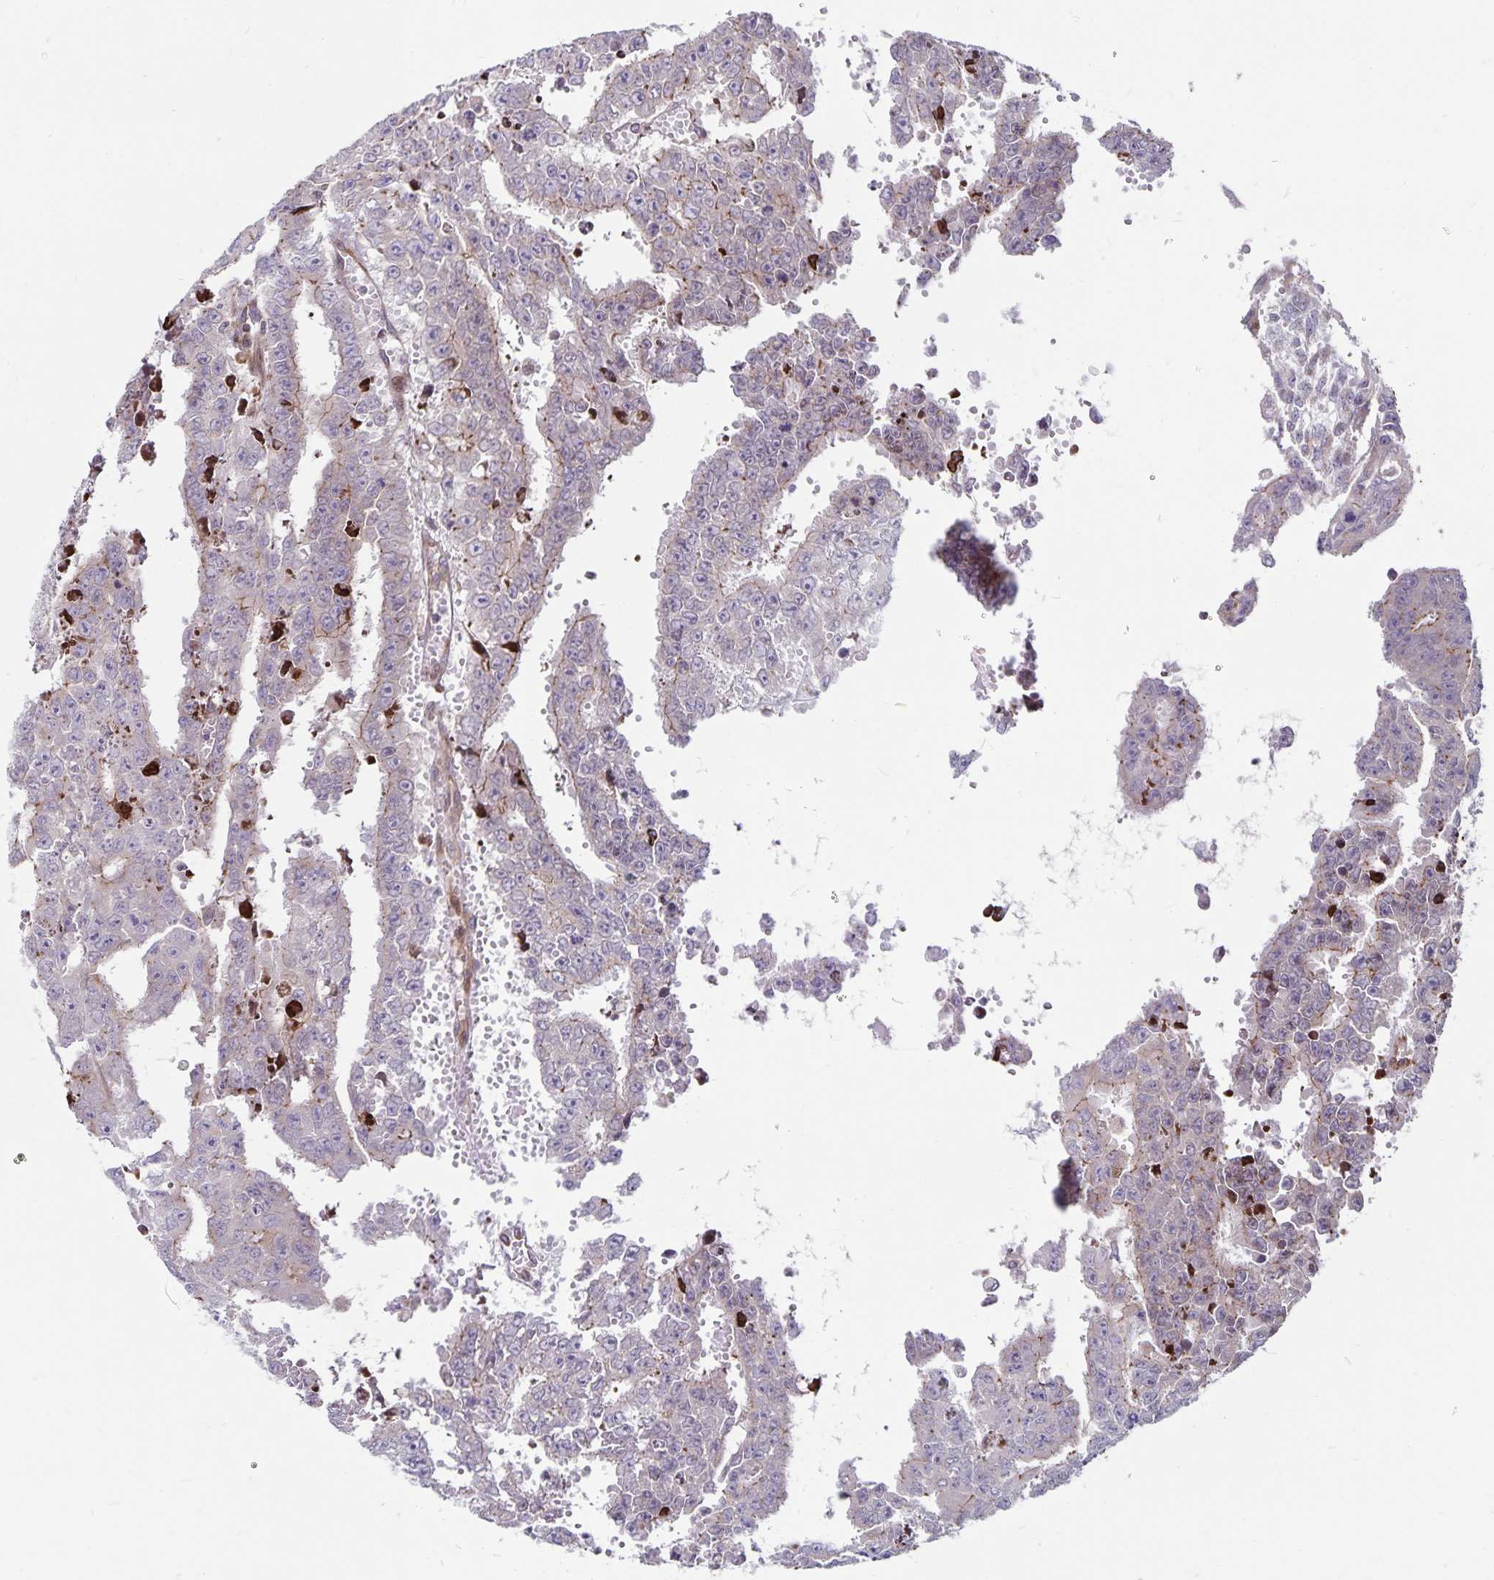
{"staining": {"intensity": "weak", "quantity": "25%-75%", "location": "cytoplasmic/membranous"}, "tissue": "testis cancer", "cell_type": "Tumor cells", "image_type": "cancer", "snomed": [{"axis": "morphology", "description": "Carcinoma, Embryonal, NOS"}, {"axis": "morphology", "description": "Teratoma, malignant, NOS"}, {"axis": "topography", "description": "Testis"}], "caption": "Weak cytoplasmic/membranous expression for a protein is present in approximately 25%-75% of tumor cells of testis cancer (embryonal carcinoma) using IHC.", "gene": "SEC62", "patient": {"sex": "male", "age": 24}}